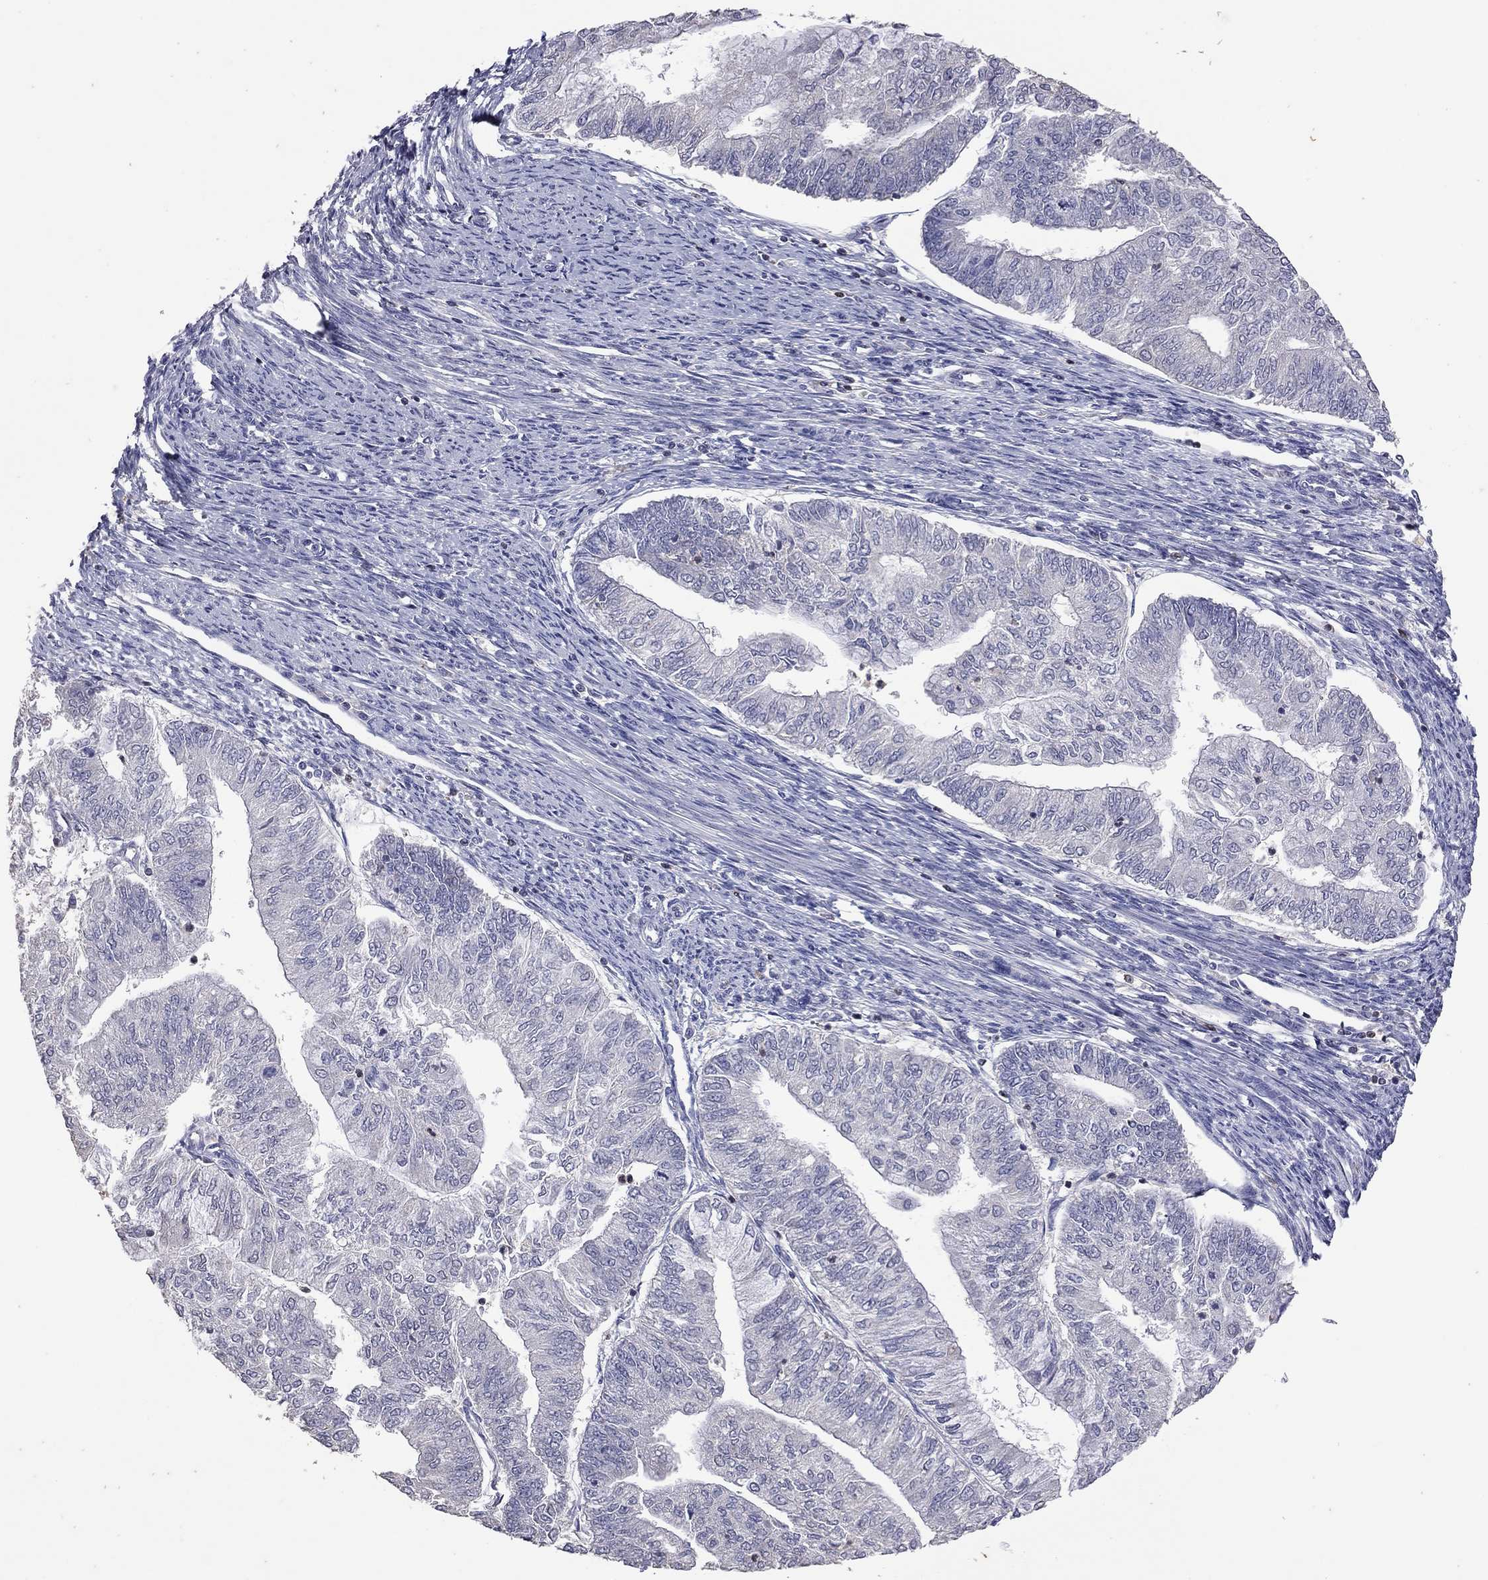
{"staining": {"intensity": "negative", "quantity": "none", "location": "none"}, "tissue": "endometrial cancer", "cell_type": "Tumor cells", "image_type": "cancer", "snomed": [{"axis": "morphology", "description": "Adenocarcinoma, NOS"}, {"axis": "topography", "description": "Endometrium"}], "caption": "This is an IHC photomicrograph of endometrial cancer. There is no staining in tumor cells.", "gene": "IPCEF1", "patient": {"sex": "female", "age": 59}}